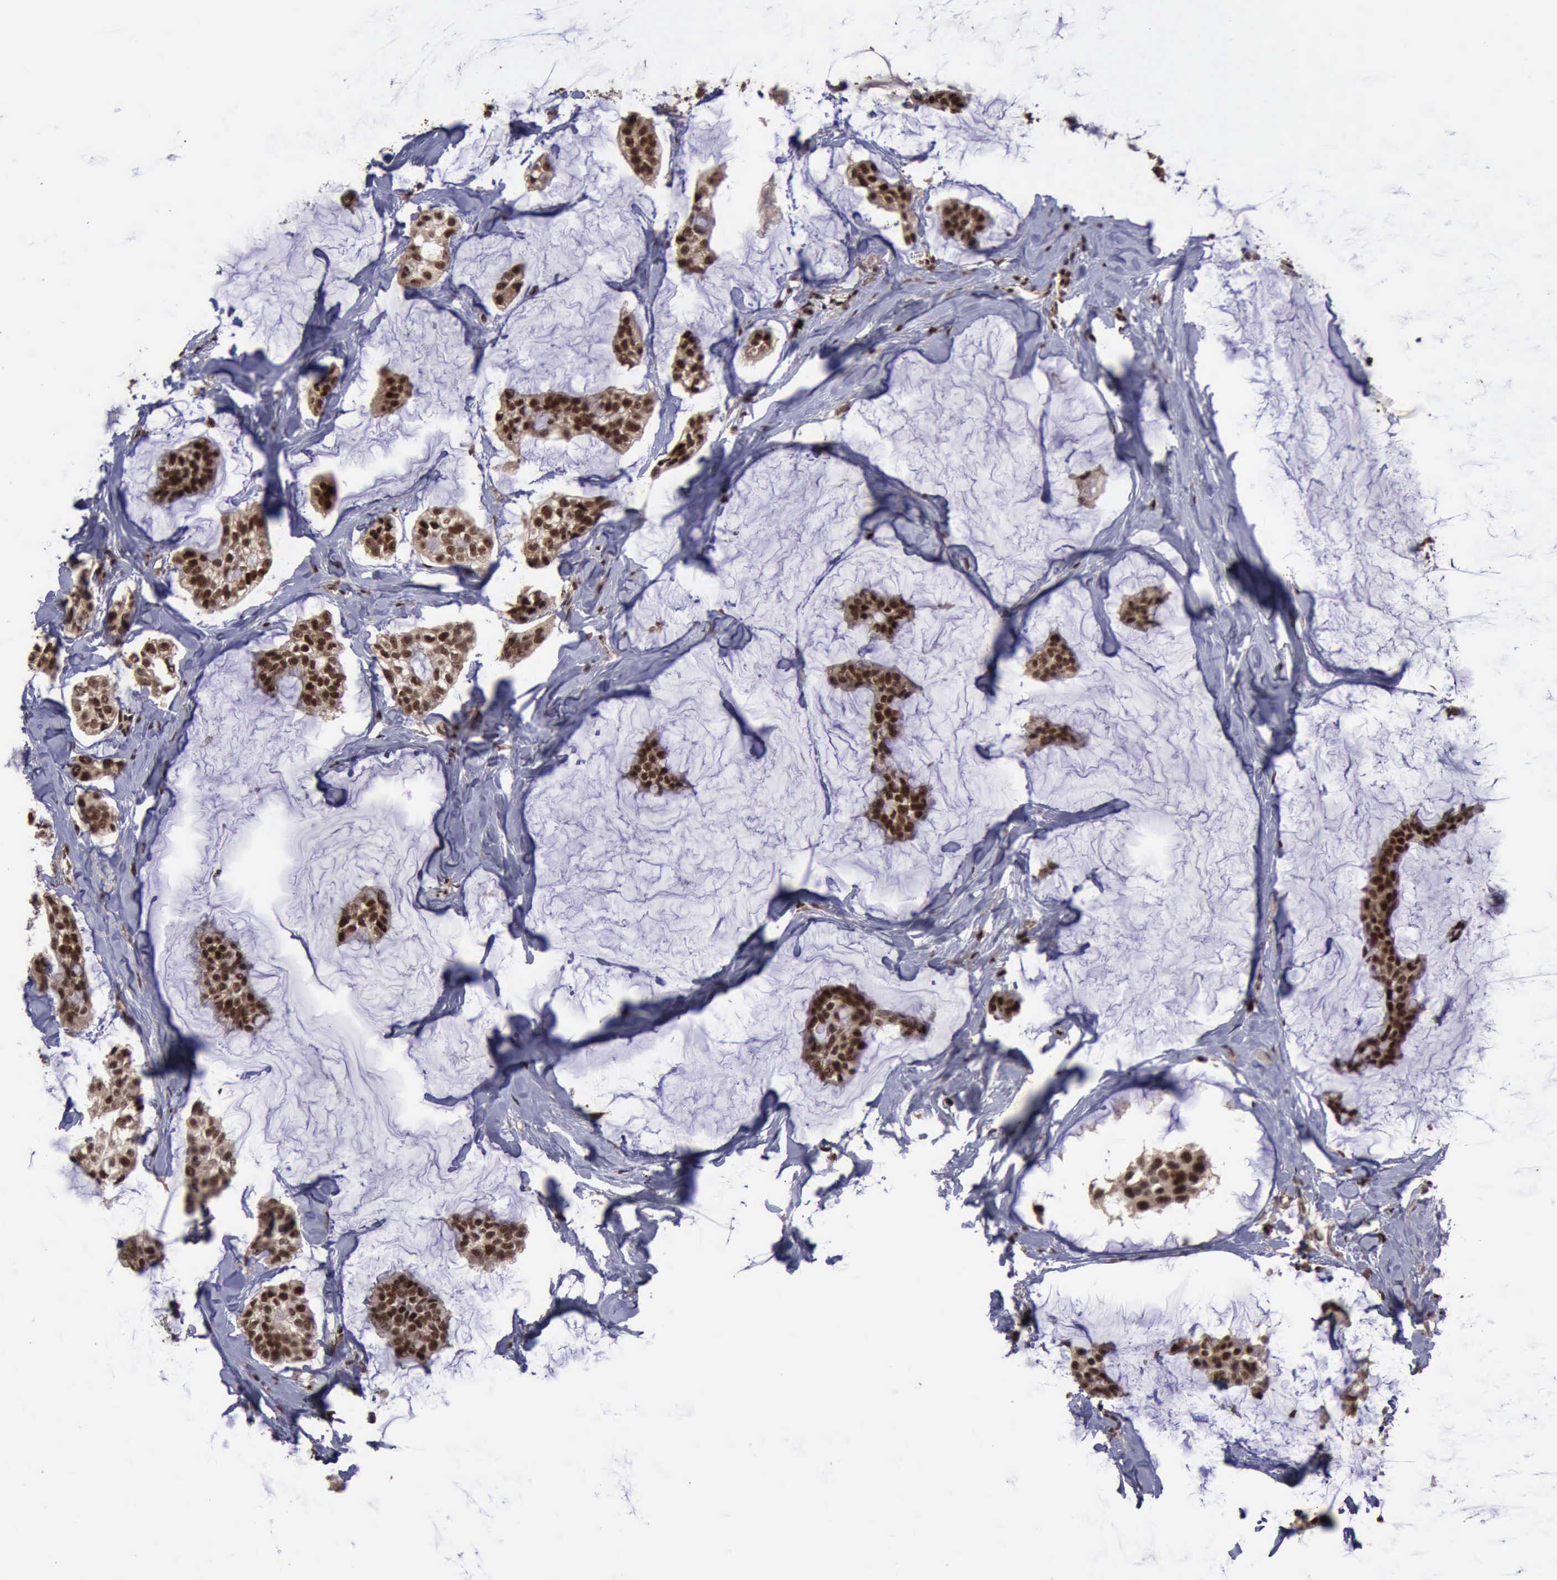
{"staining": {"intensity": "strong", "quantity": ">75%", "location": "cytoplasmic/membranous,nuclear"}, "tissue": "breast cancer", "cell_type": "Tumor cells", "image_type": "cancer", "snomed": [{"axis": "morphology", "description": "Duct carcinoma"}, {"axis": "topography", "description": "Breast"}], "caption": "Human breast cancer stained with a brown dye exhibits strong cytoplasmic/membranous and nuclear positive staining in about >75% of tumor cells.", "gene": "TRMT2A", "patient": {"sex": "female", "age": 93}}